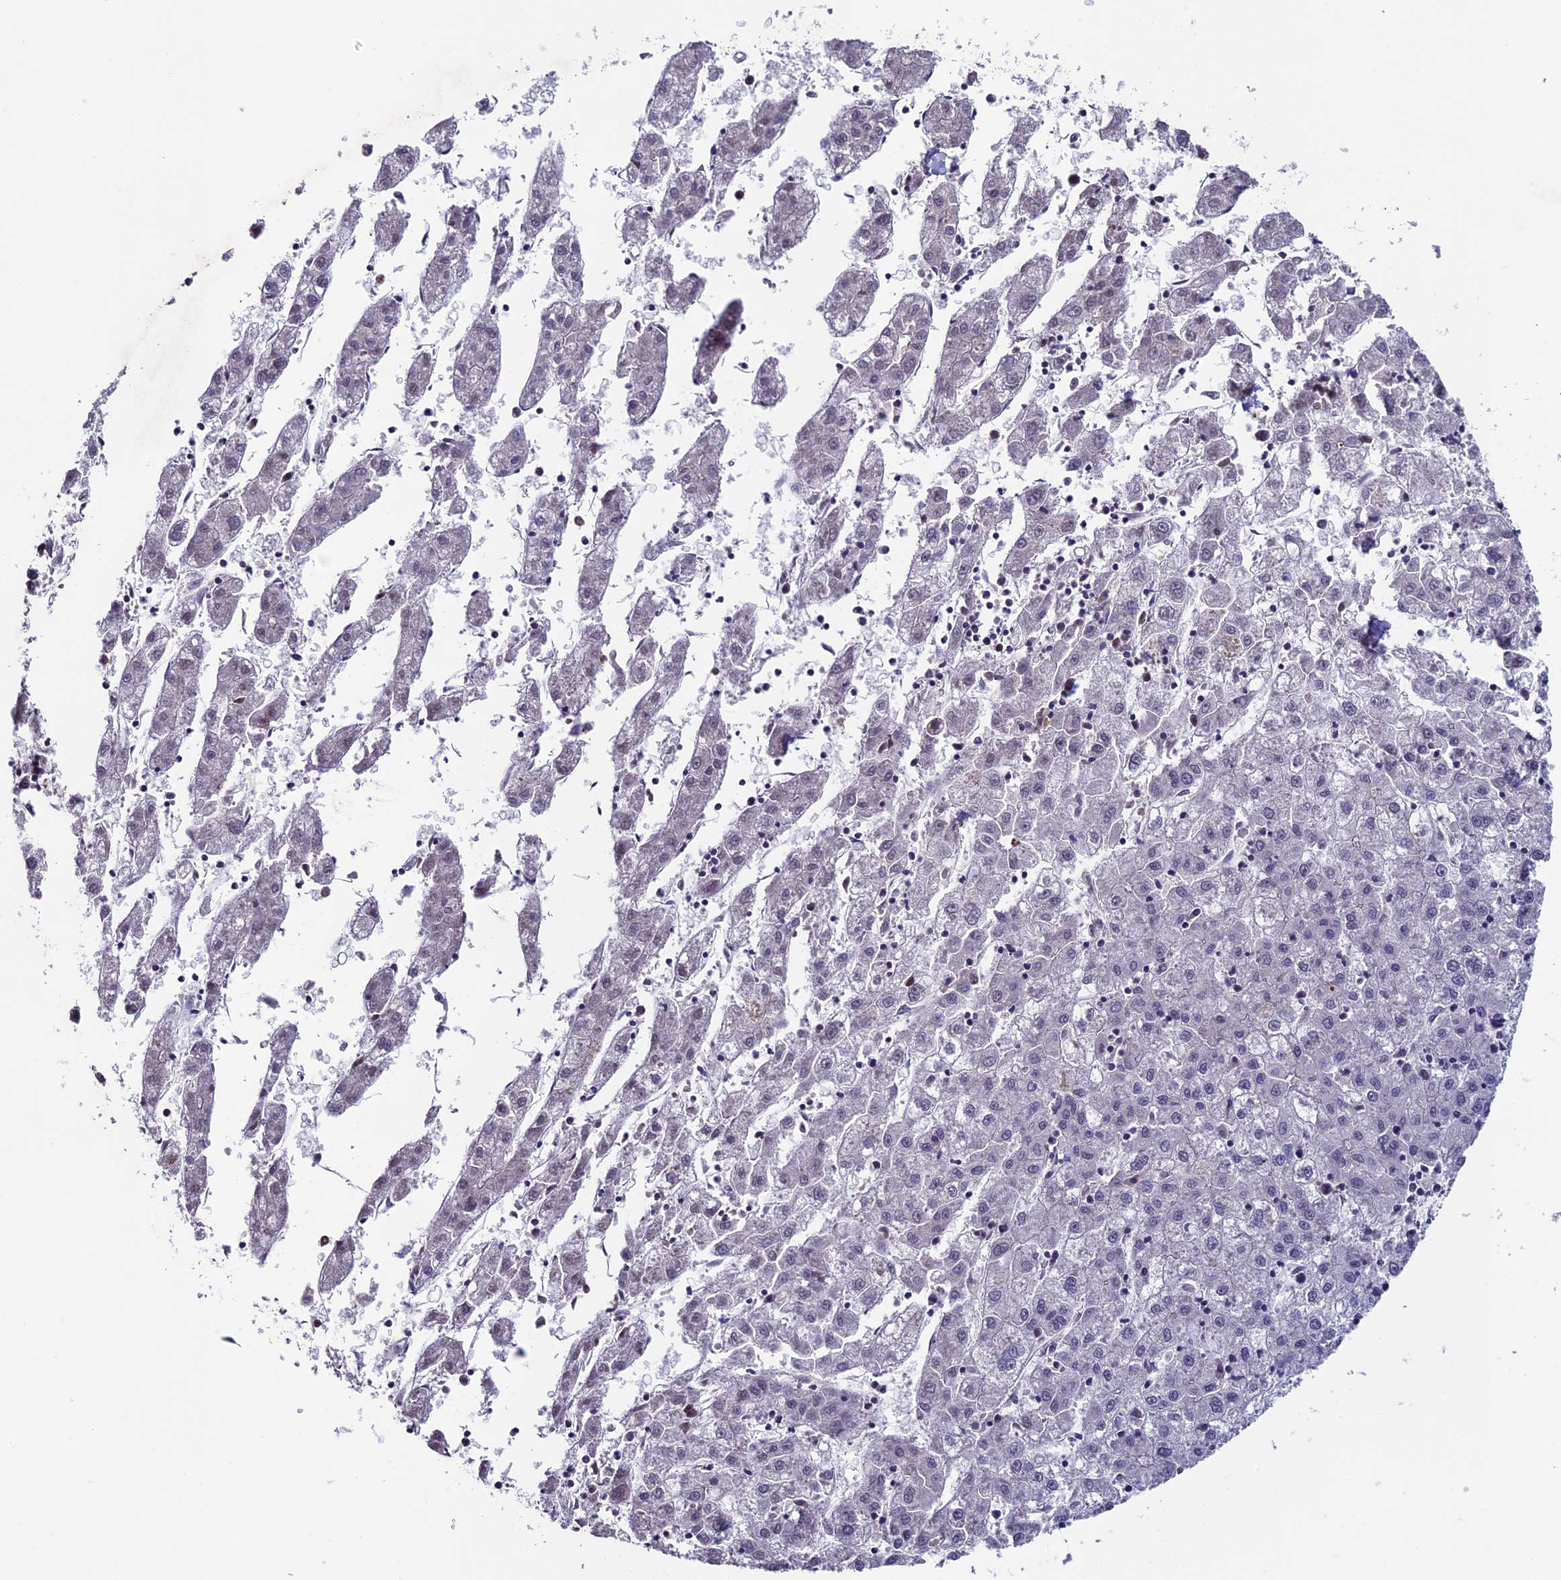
{"staining": {"intensity": "negative", "quantity": "none", "location": "none"}, "tissue": "liver cancer", "cell_type": "Tumor cells", "image_type": "cancer", "snomed": [{"axis": "morphology", "description": "Carcinoma, Hepatocellular, NOS"}, {"axis": "topography", "description": "Liver"}], "caption": "High power microscopy micrograph of an IHC photomicrograph of liver cancer (hepatocellular carcinoma), revealing no significant expression in tumor cells.", "gene": "SIPA1L3", "patient": {"sex": "male", "age": 72}}